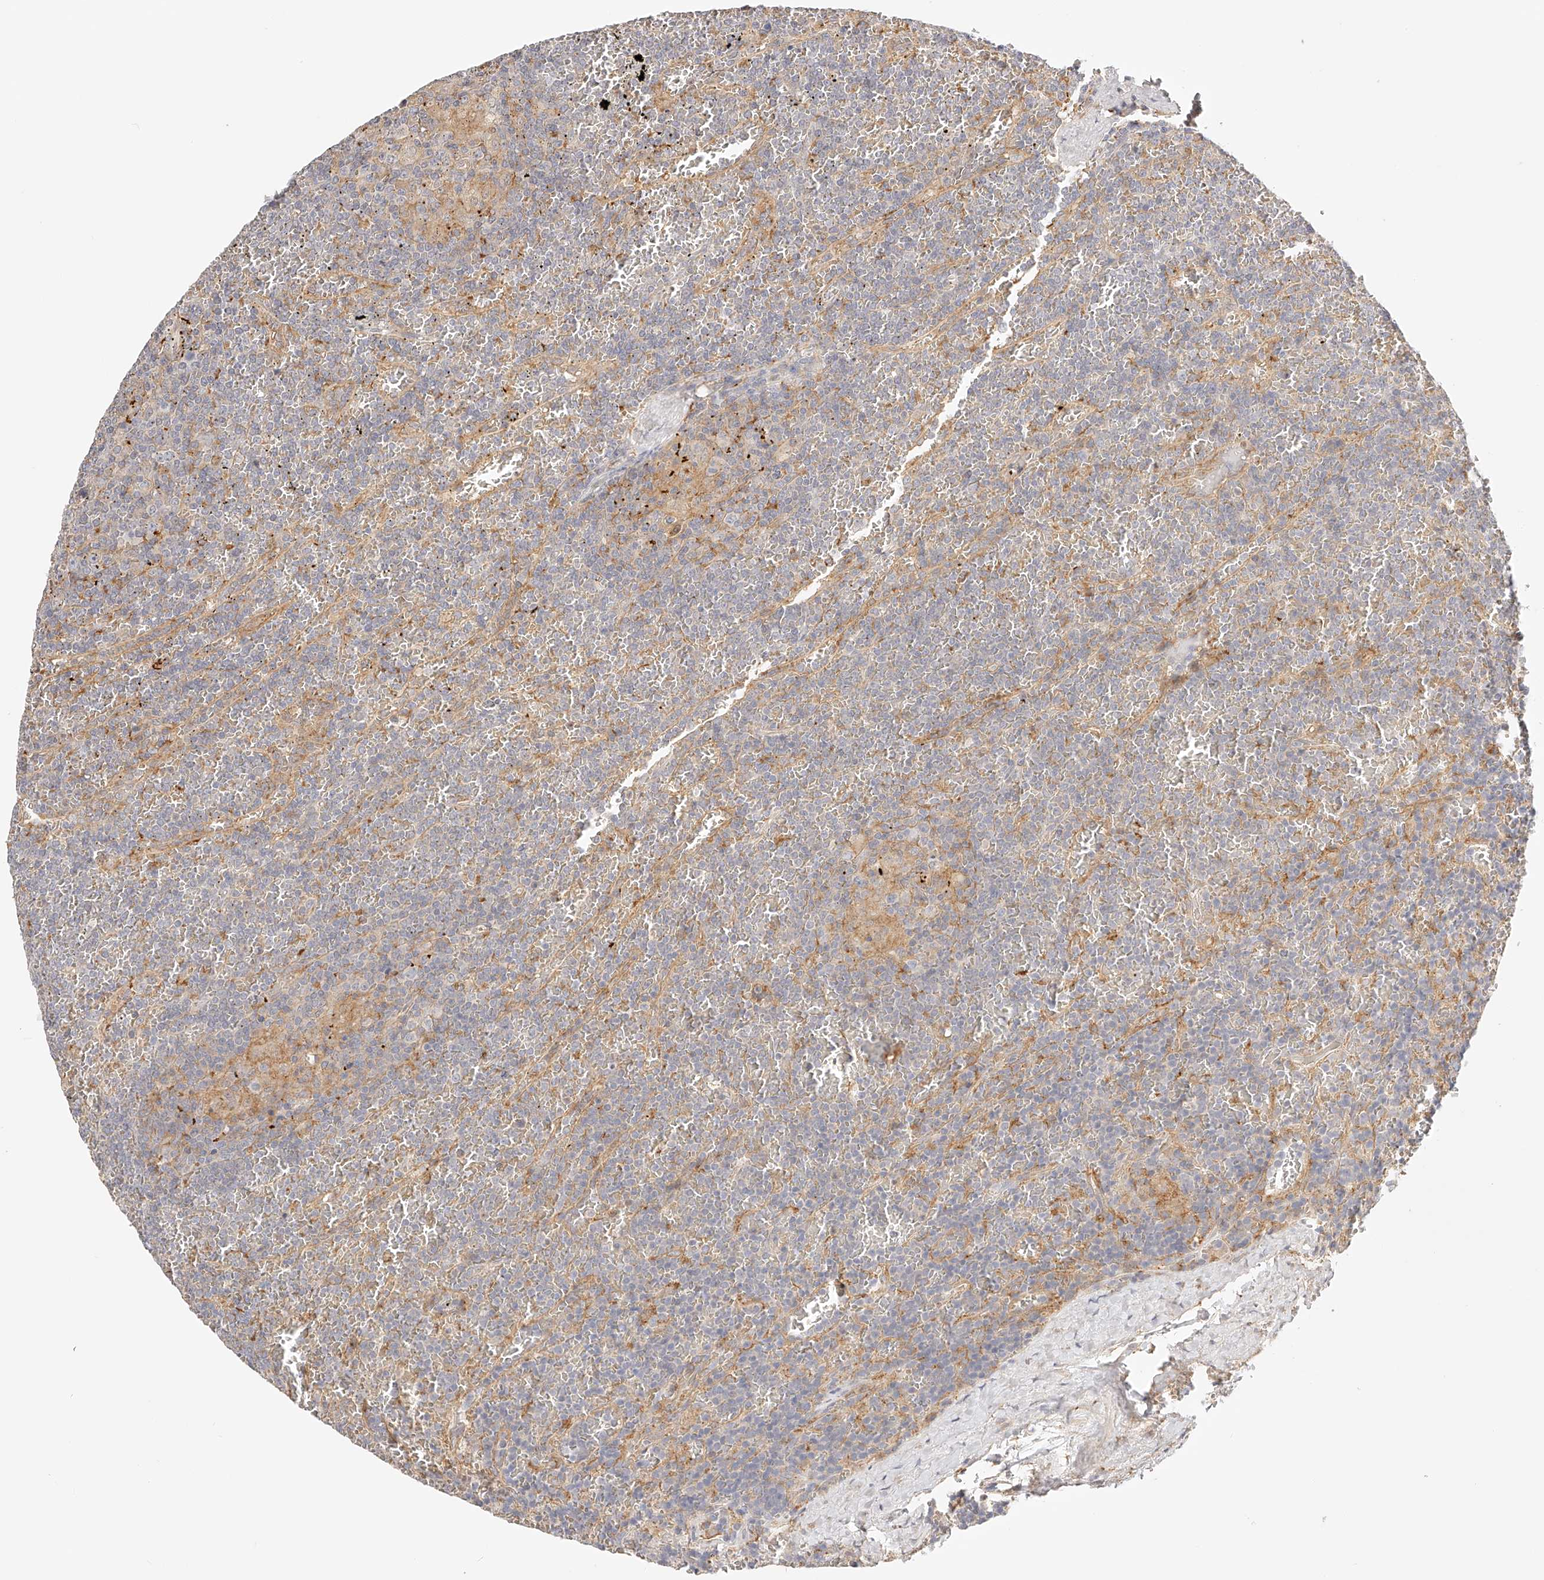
{"staining": {"intensity": "negative", "quantity": "none", "location": "none"}, "tissue": "lymphoma", "cell_type": "Tumor cells", "image_type": "cancer", "snomed": [{"axis": "morphology", "description": "Malignant lymphoma, non-Hodgkin's type, Low grade"}, {"axis": "topography", "description": "Spleen"}], "caption": "Tumor cells are negative for protein expression in human low-grade malignant lymphoma, non-Hodgkin's type.", "gene": "SYNC", "patient": {"sex": "female", "age": 19}}